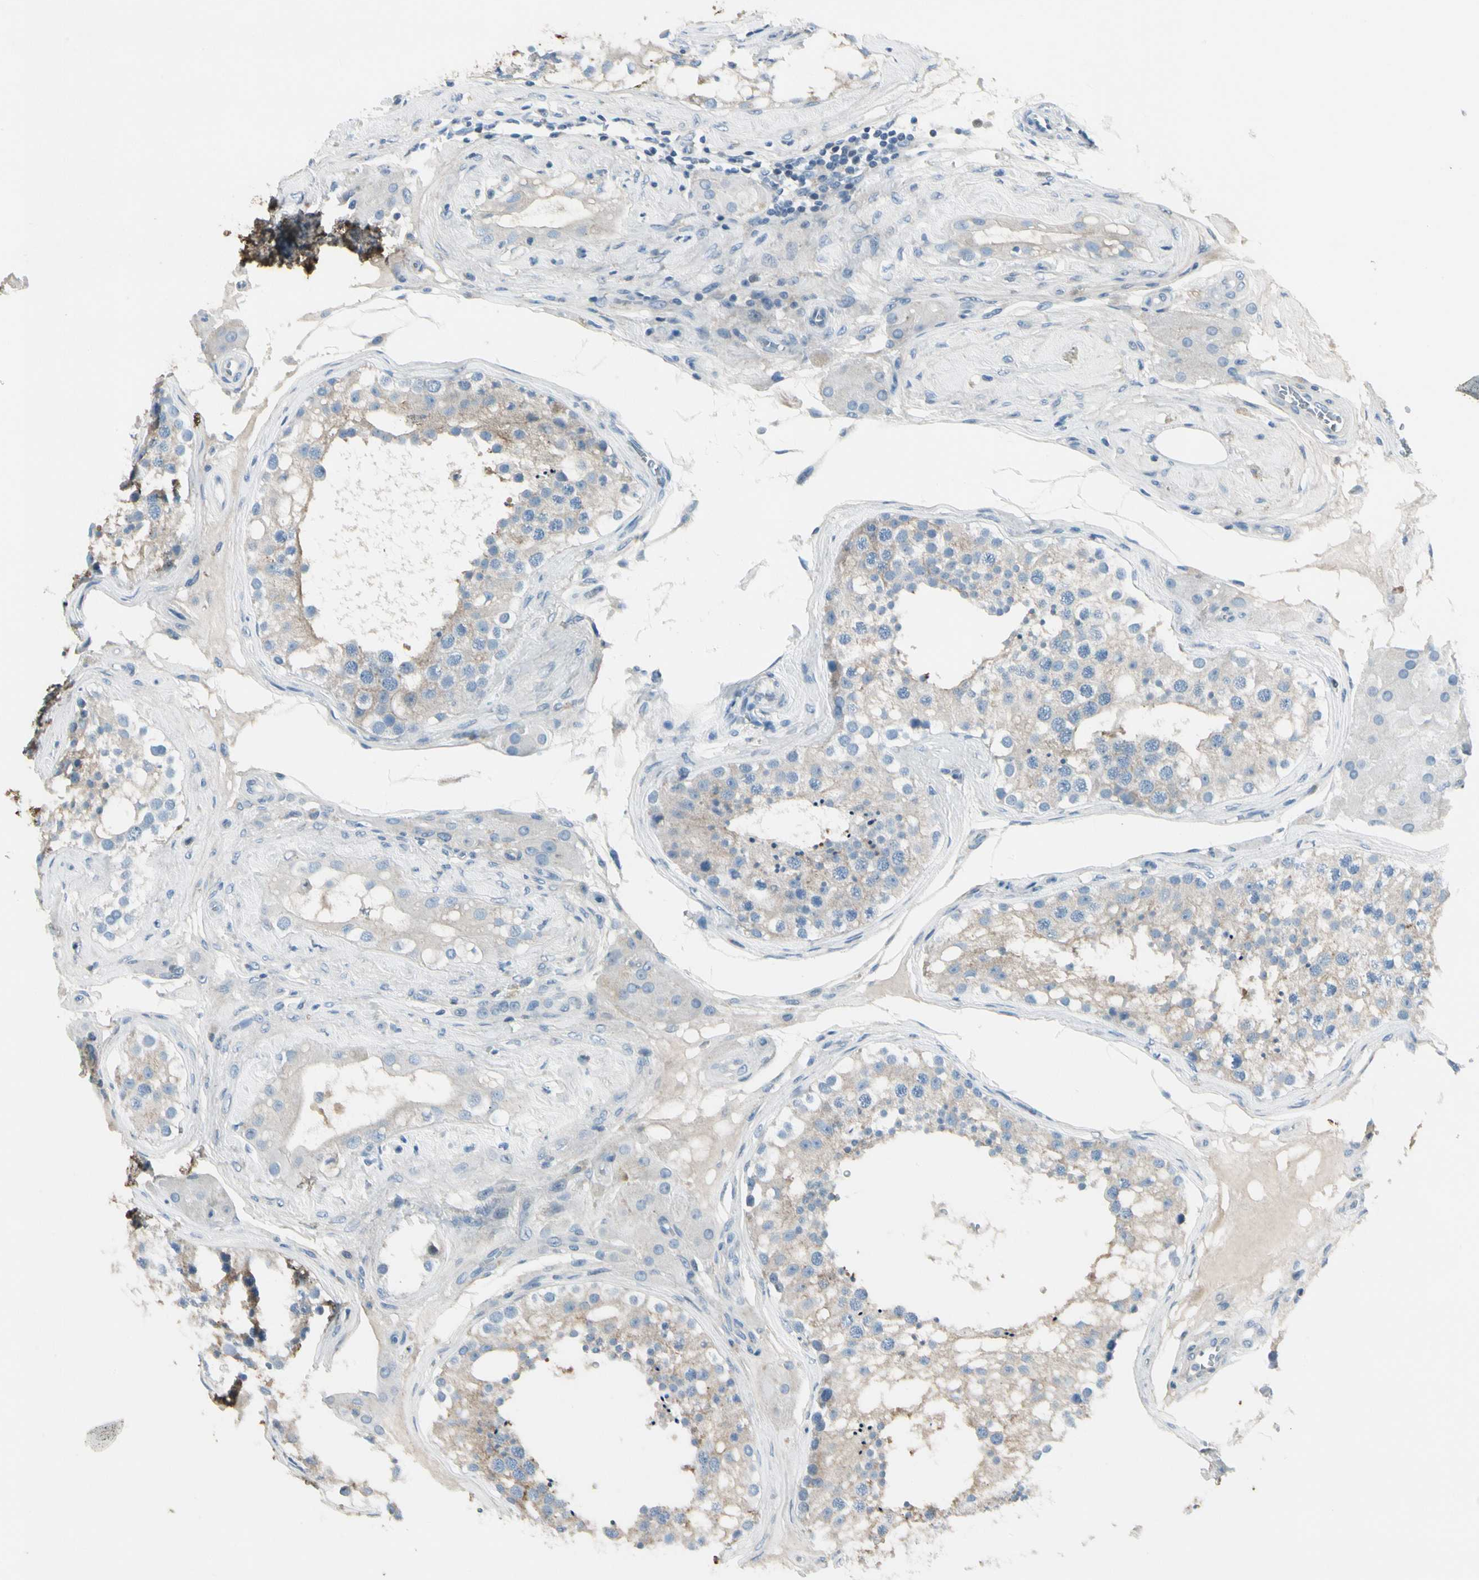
{"staining": {"intensity": "moderate", "quantity": ">75%", "location": "cytoplasmic/membranous"}, "tissue": "testis", "cell_type": "Cells in seminiferous ducts", "image_type": "normal", "snomed": [{"axis": "morphology", "description": "Normal tissue, NOS"}, {"axis": "topography", "description": "Testis"}], "caption": "Testis was stained to show a protein in brown. There is medium levels of moderate cytoplasmic/membranous expression in about >75% of cells in seminiferous ducts. Nuclei are stained in blue.", "gene": "PIGR", "patient": {"sex": "male", "age": 68}}